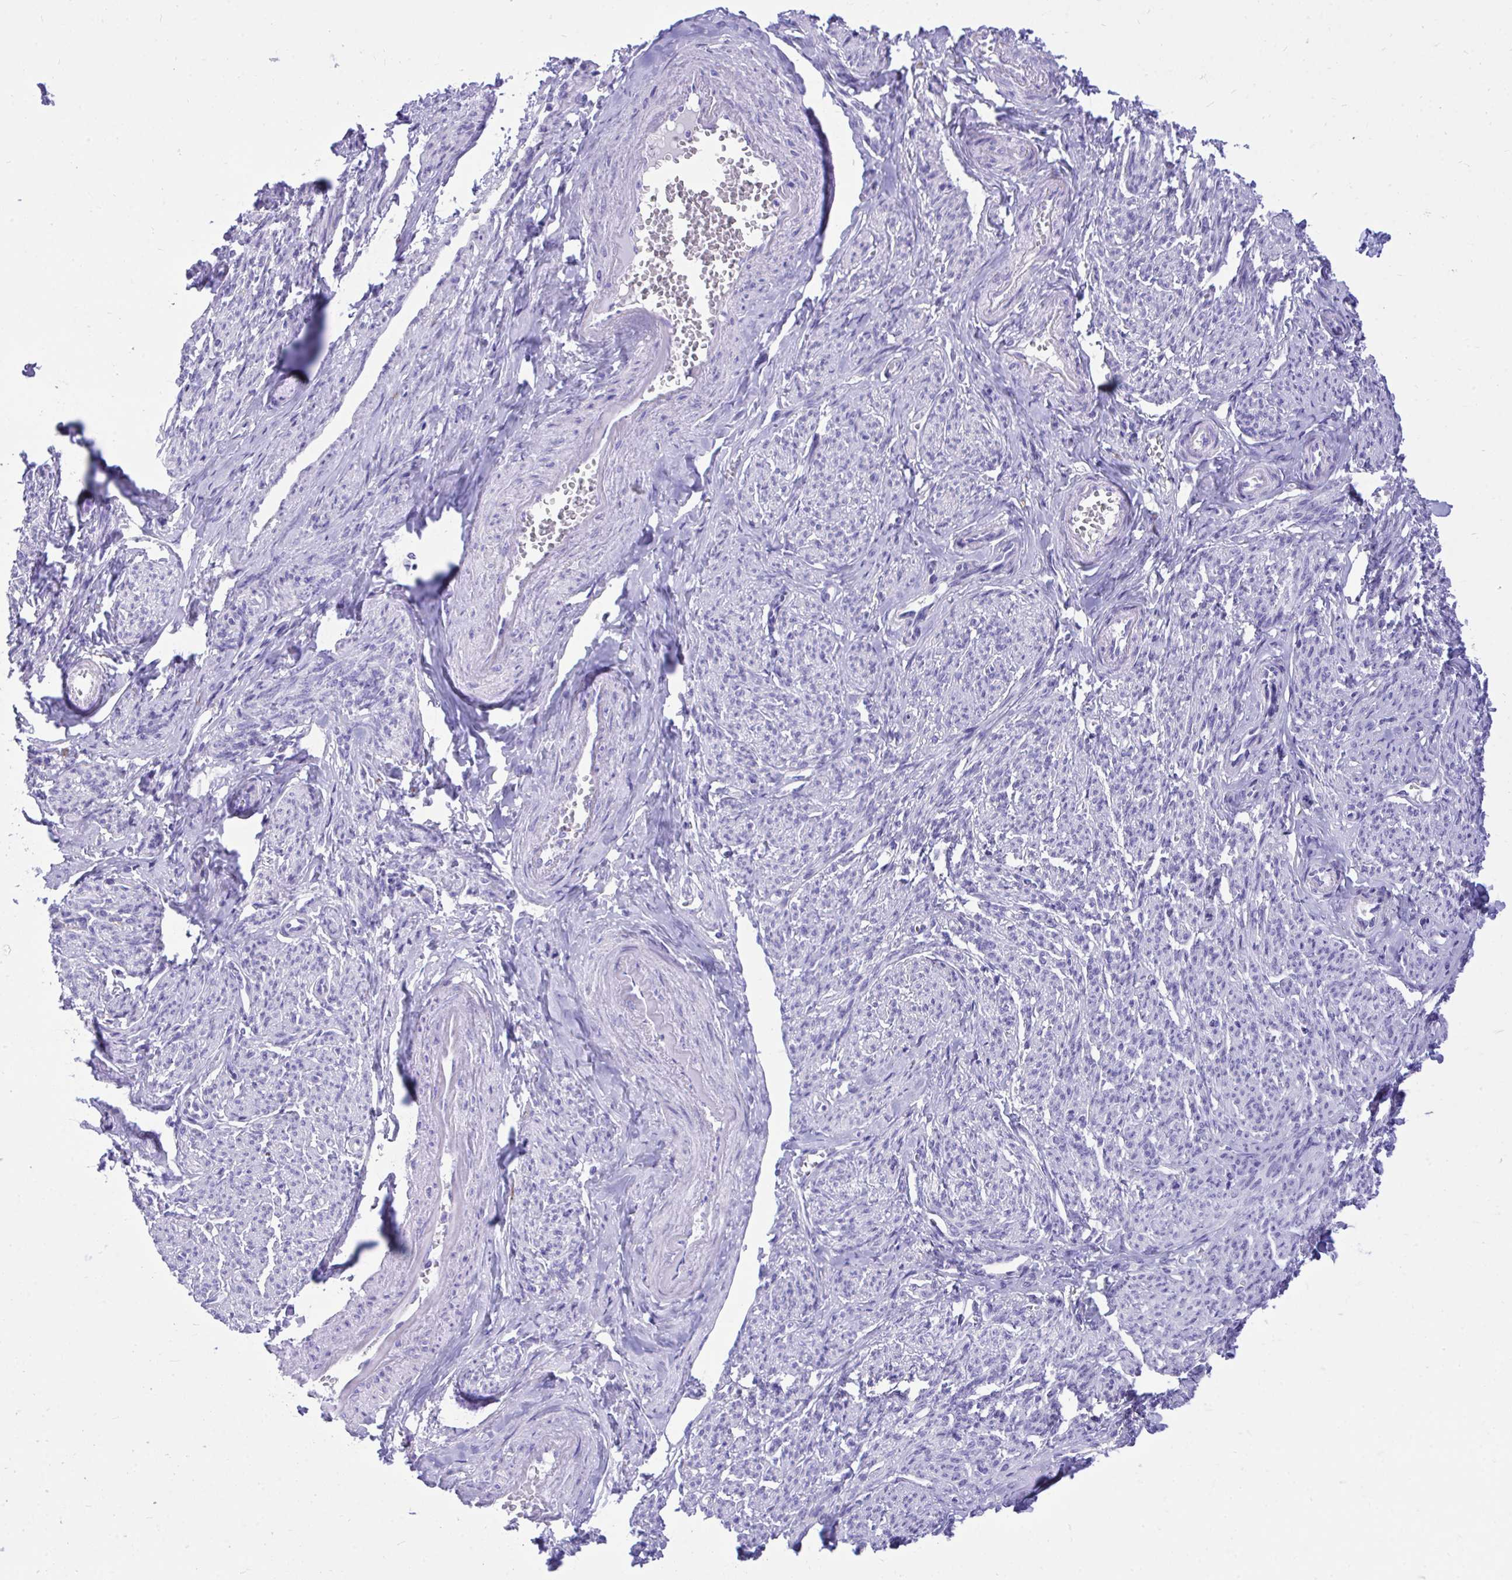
{"staining": {"intensity": "negative", "quantity": "none", "location": "none"}, "tissue": "smooth muscle", "cell_type": "Smooth muscle cells", "image_type": "normal", "snomed": [{"axis": "morphology", "description": "Normal tissue, NOS"}, {"axis": "topography", "description": "Smooth muscle"}], "caption": "Protein analysis of unremarkable smooth muscle displays no significant positivity in smooth muscle cells. Brightfield microscopy of immunohistochemistry stained with DAB (brown) and hematoxylin (blue), captured at high magnification.", "gene": "MON1A", "patient": {"sex": "female", "age": 65}}